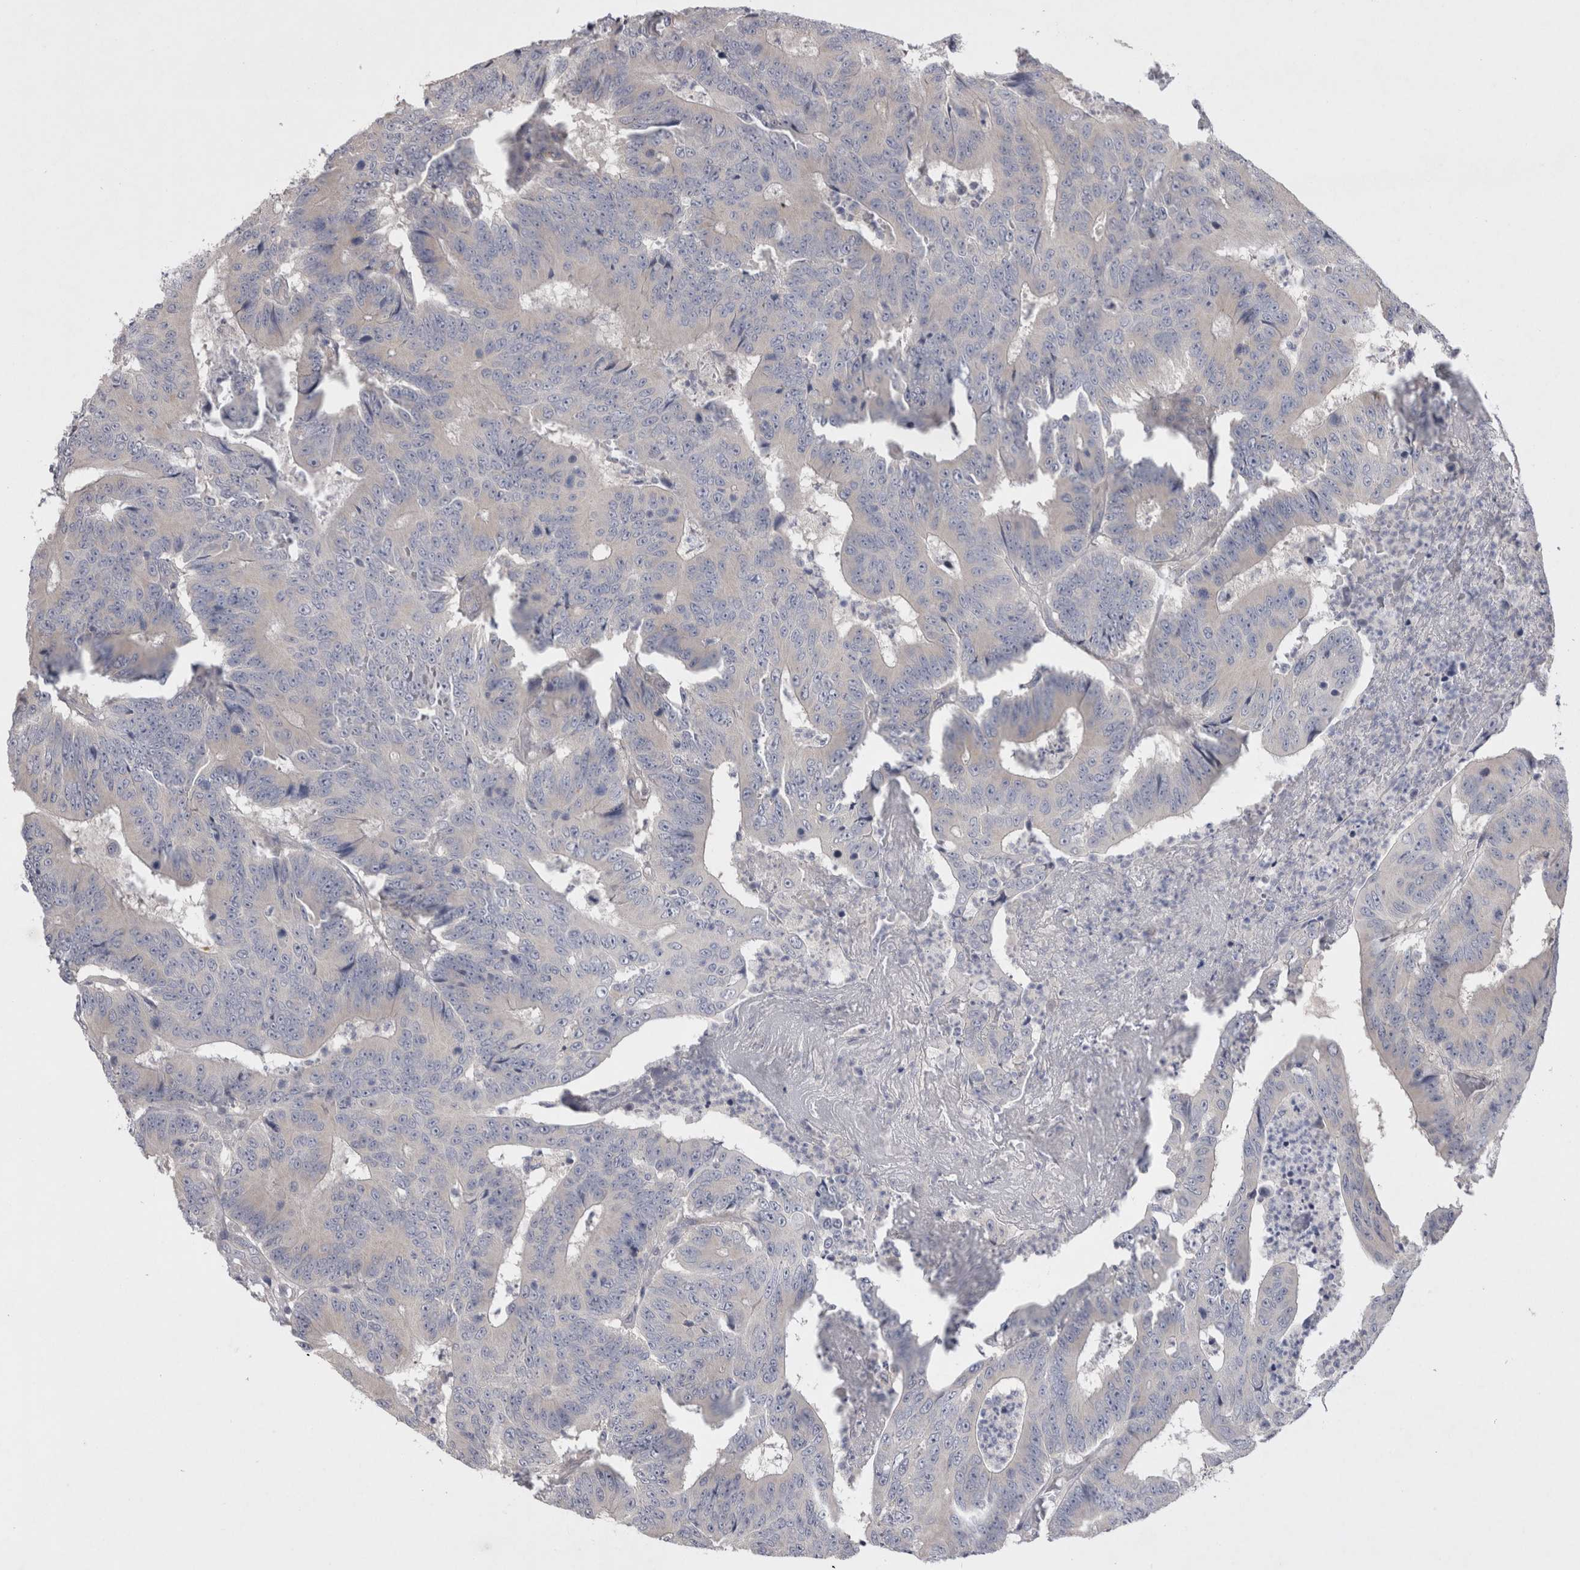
{"staining": {"intensity": "strong", "quantity": ">75%", "location": "cytoplasmic/membranous"}, "tissue": "colorectal cancer", "cell_type": "Tumor cells", "image_type": "cancer", "snomed": [{"axis": "morphology", "description": "Adenocarcinoma, NOS"}, {"axis": "topography", "description": "Colon"}], "caption": "Tumor cells reveal high levels of strong cytoplasmic/membranous positivity in approximately >75% of cells in human adenocarcinoma (colorectal). (Brightfield microscopy of DAB IHC at high magnification).", "gene": "LRRC40", "patient": {"sex": "male", "age": 83}}